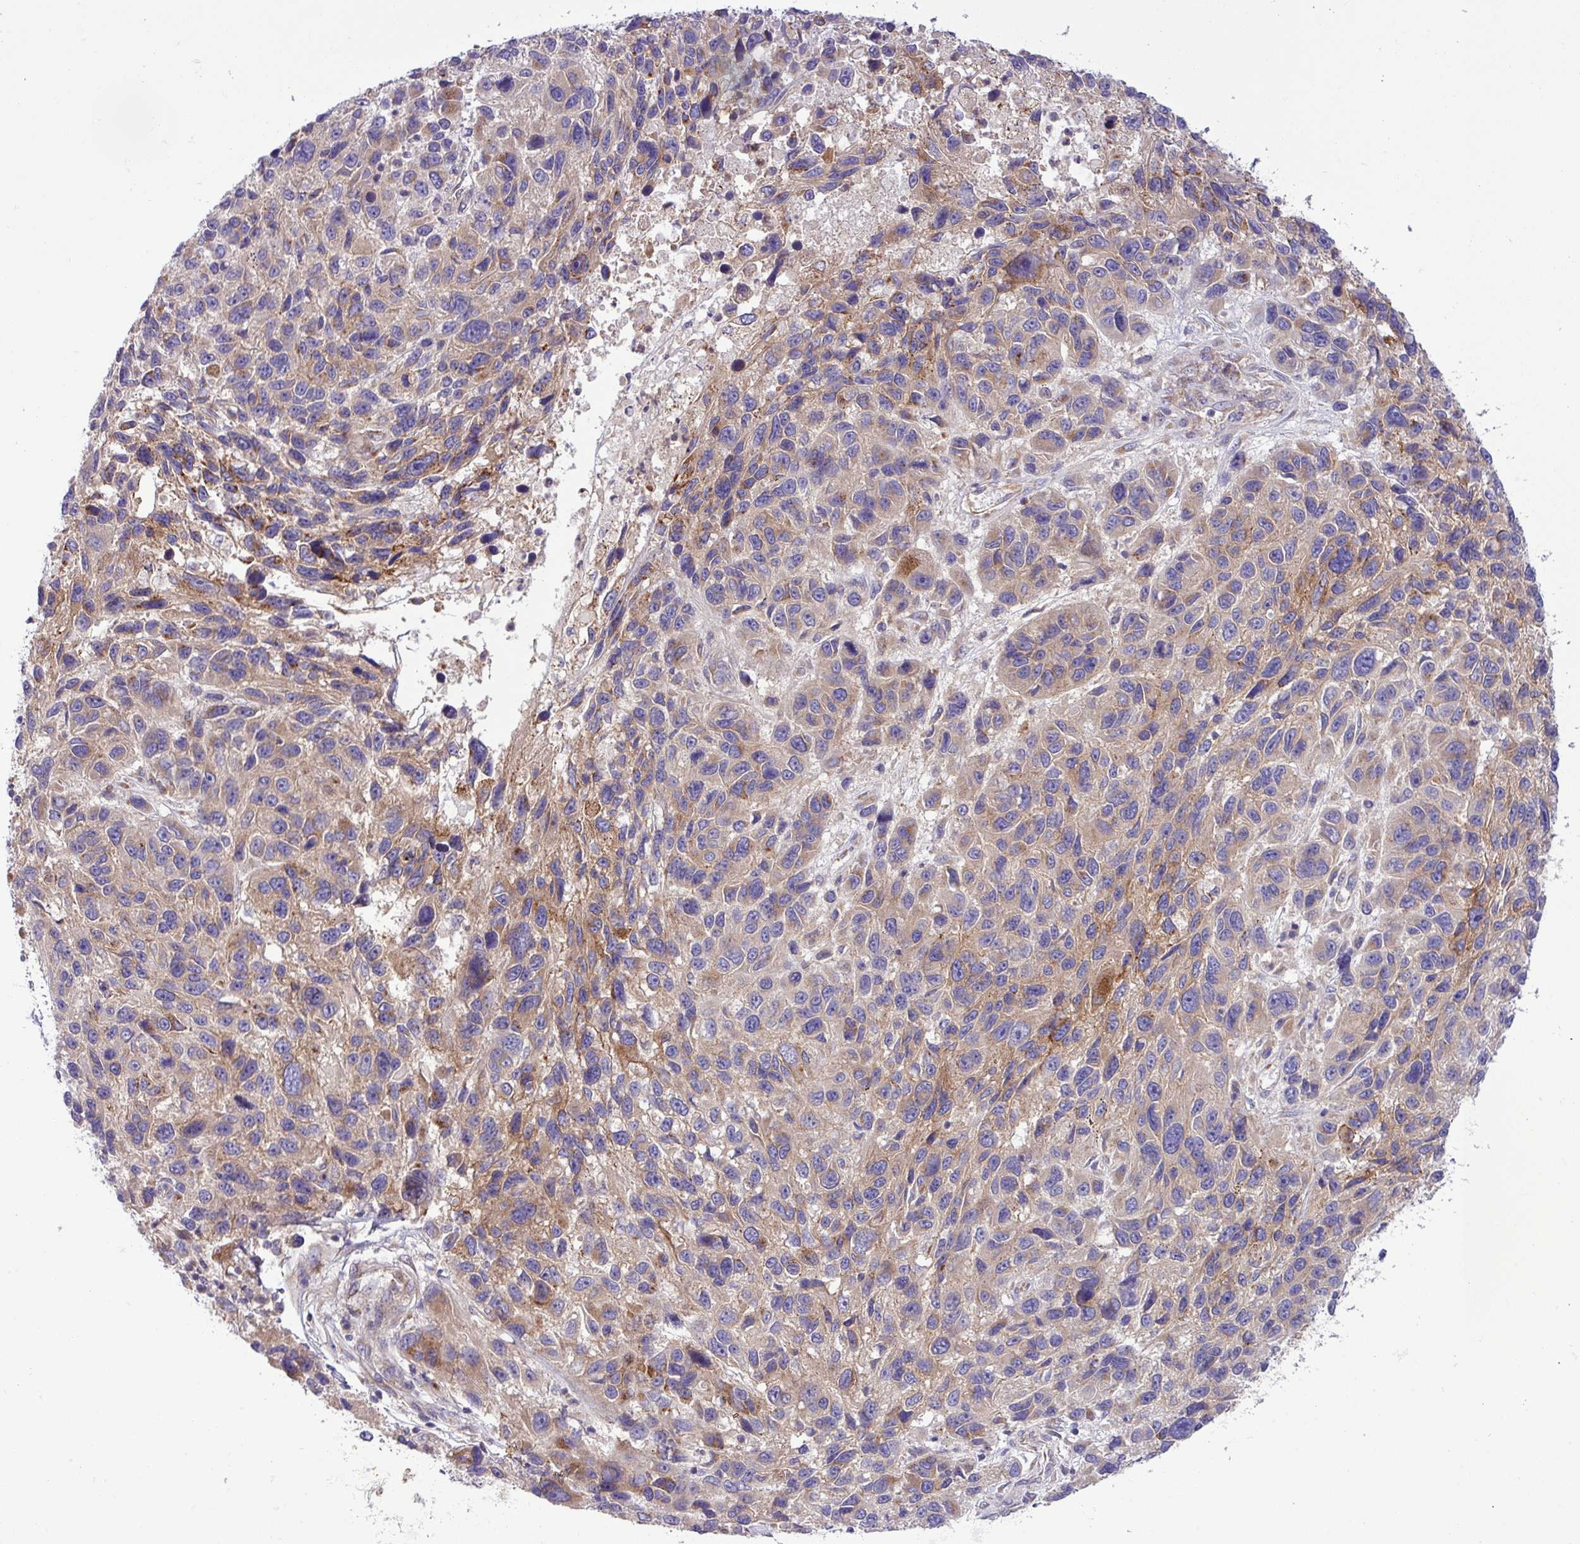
{"staining": {"intensity": "weak", "quantity": "25%-75%", "location": "cytoplasmic/membranous"}, "tissue": "melanoma", "cell_type": "Tumor cells", "image_type": "cancer", "snomed": [{"axis": "morphology", "description": "Malignant melanoma, NOS"}, {"axis": "topography", "description": "Skin"}], "caption": "Immunohistochemical staining of human malignant melanoma shows low levels of weak cytoplasmic/membranous protein staining in about 25%-75% of tumor cells.", "gene": "RAB19", "patient": {"sex": "male", "age": 53}}